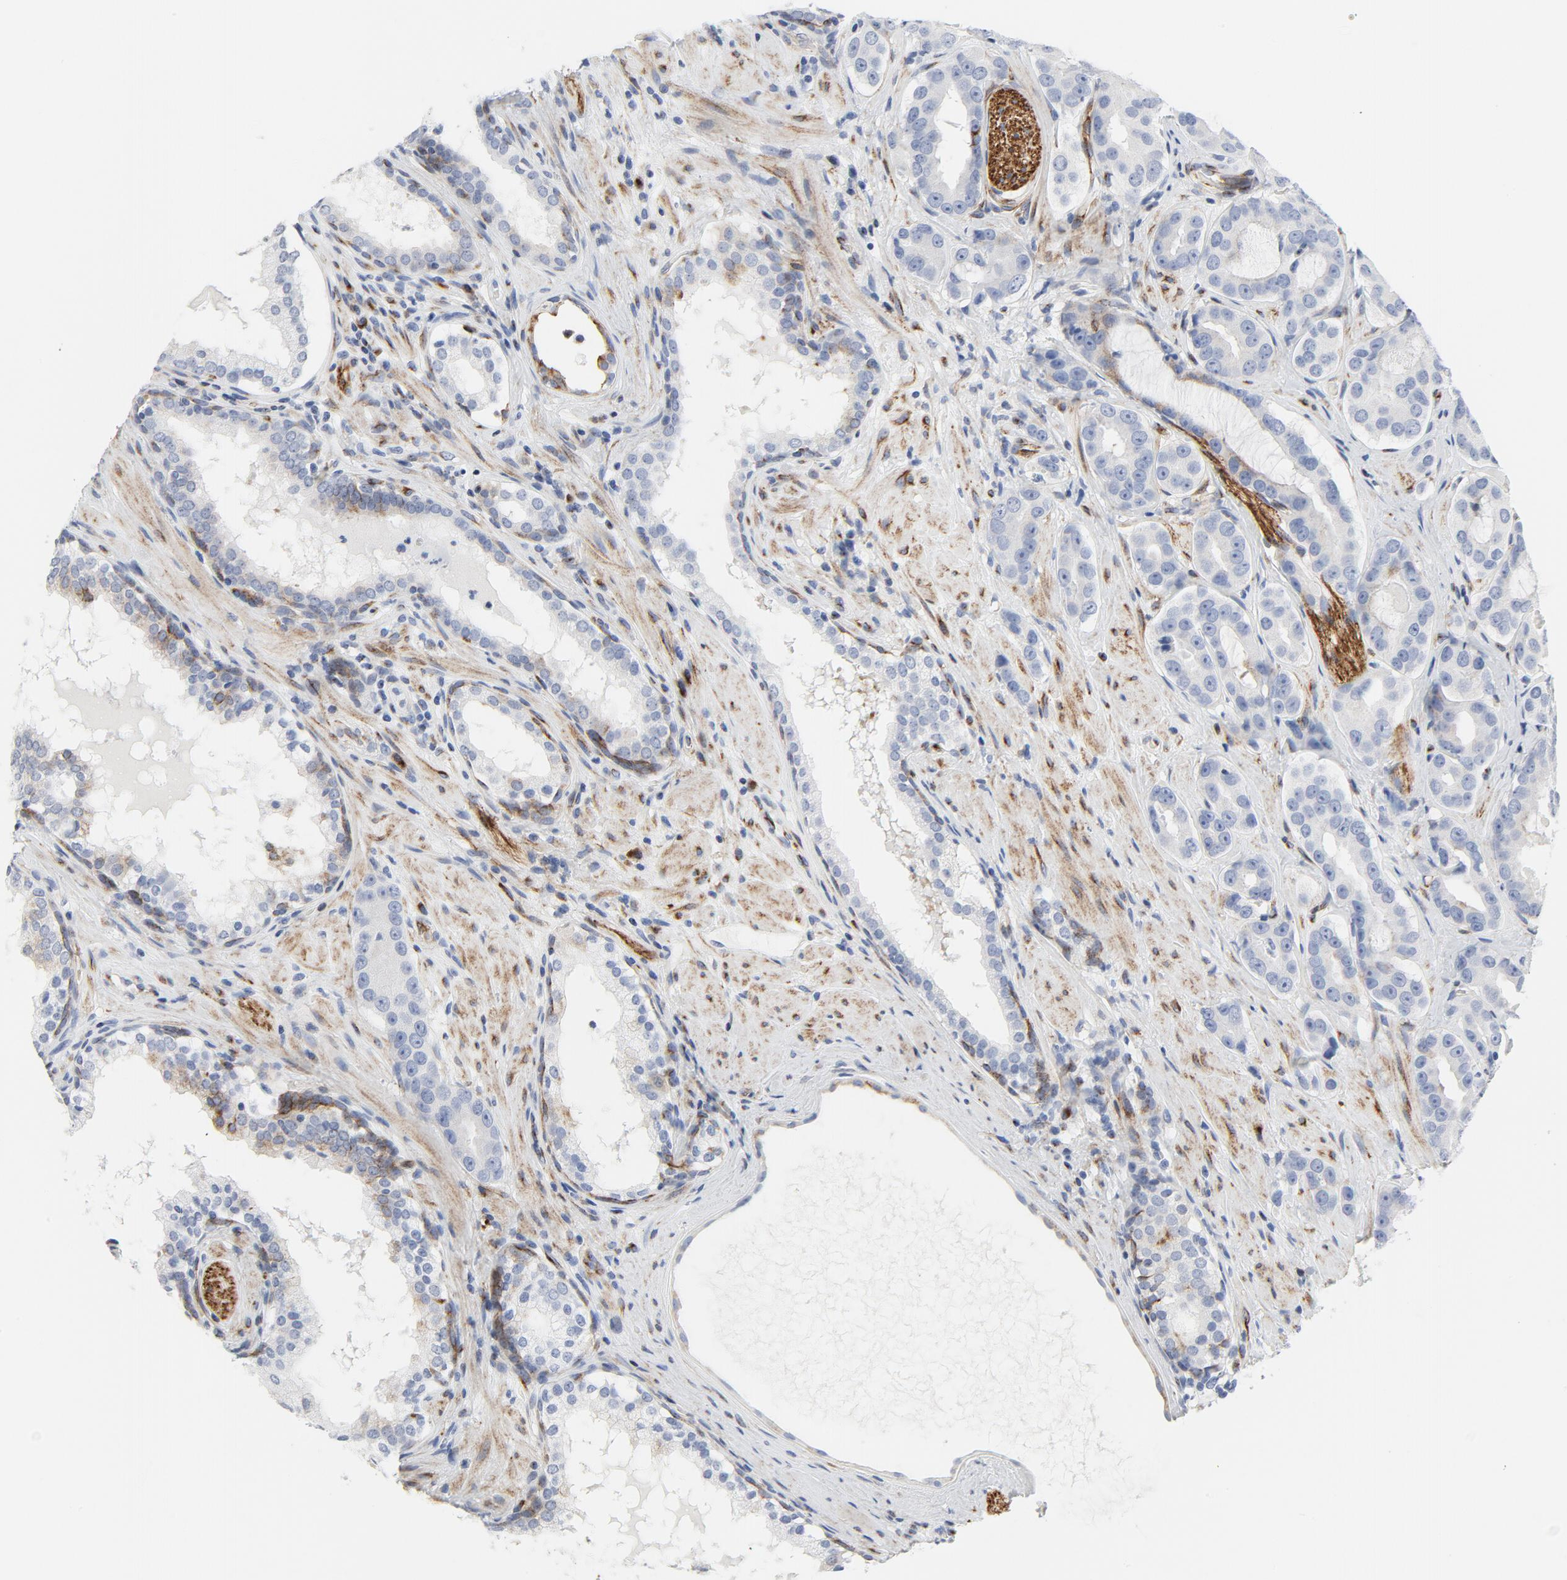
{"staining": {"intensity": "weak", "quantity": "<25%", "location": "cytoplasmic/membranous"}, "tissue": "prostate cancer", "cell_type": "Tumor cells", "image_type": "cancer", "snomed": [{"axis": "morphology", "description": "Adenocarcinoma, Low grade"}, {"axis": "topography", "description": "Prostate"}], "caption": "IHC photomicrograph of neoplastic tissue: human prostate cancer (low-grade adenocarcinoma) stained with DAB demonstrates no significant protein positivity in tumor cells.", "gene": "TUBB1", "patient": {"sex": "male", "age": 59}}